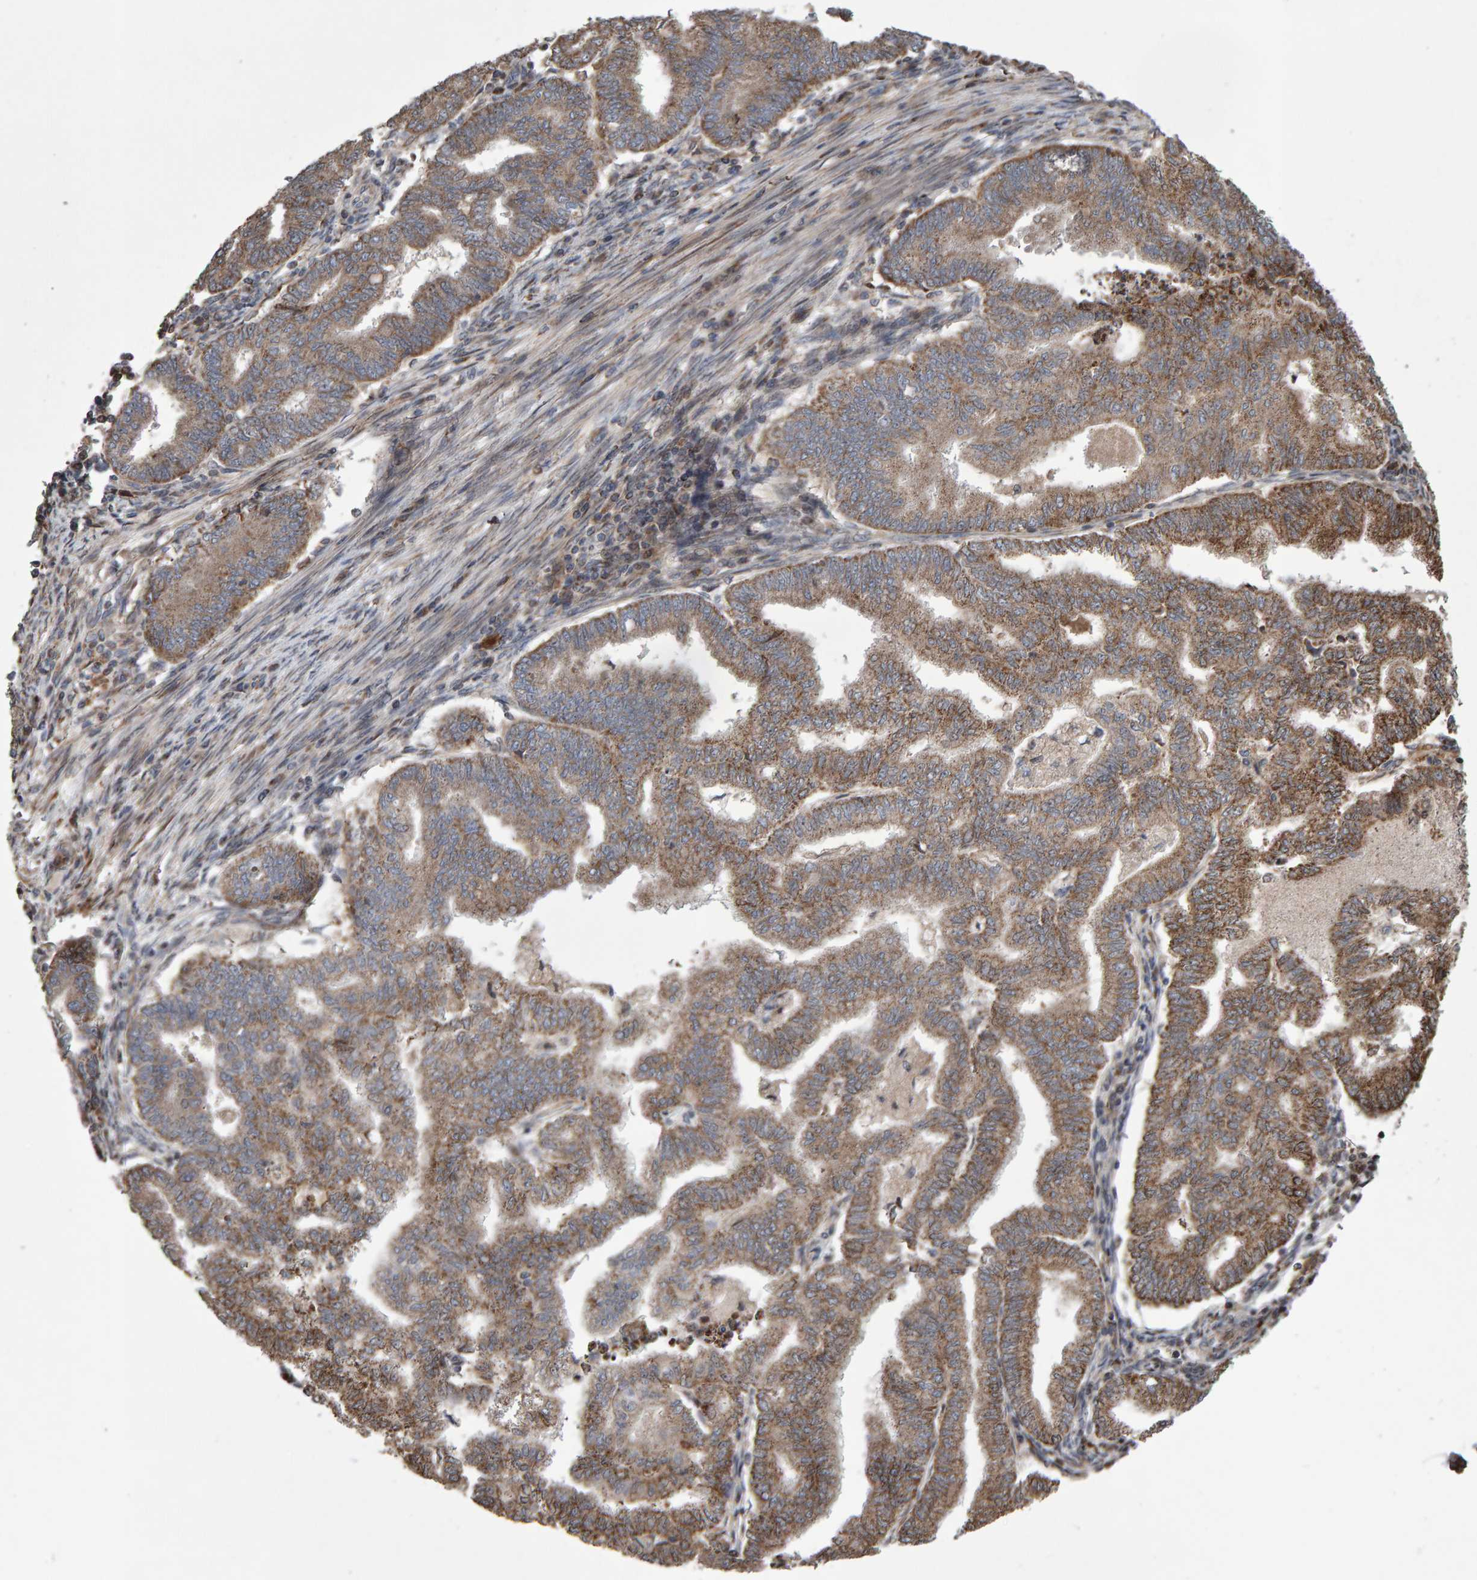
{"staining": {"intensity": "moderate", "quantity": ">75%", "location": "cytoplasmic/membranous"}, "tissue": "endometrial cancer", "cell_type": "Tumor cells", "image_type": "cancer", "snomed": [{"axis": "morphology", "description": "Polyp, NOS"}, {"axis": "morphology", "description": "Adenocarcinoma, NOS"}, {"axis": "morphology", "description": "Adenoma, NOS"}, {"axis": "topography", "description": "Endometrium"}], "caption": "Protein expression analysis of endometrial cancer reveals moderate cytoplasmic/membranous positivity in about >75% of tumor cells. (DAB IHC, brown staining for protein, blue staining for nuclei).", "gene": "PECR", "patient": {"sex": "female", "age": 79}}